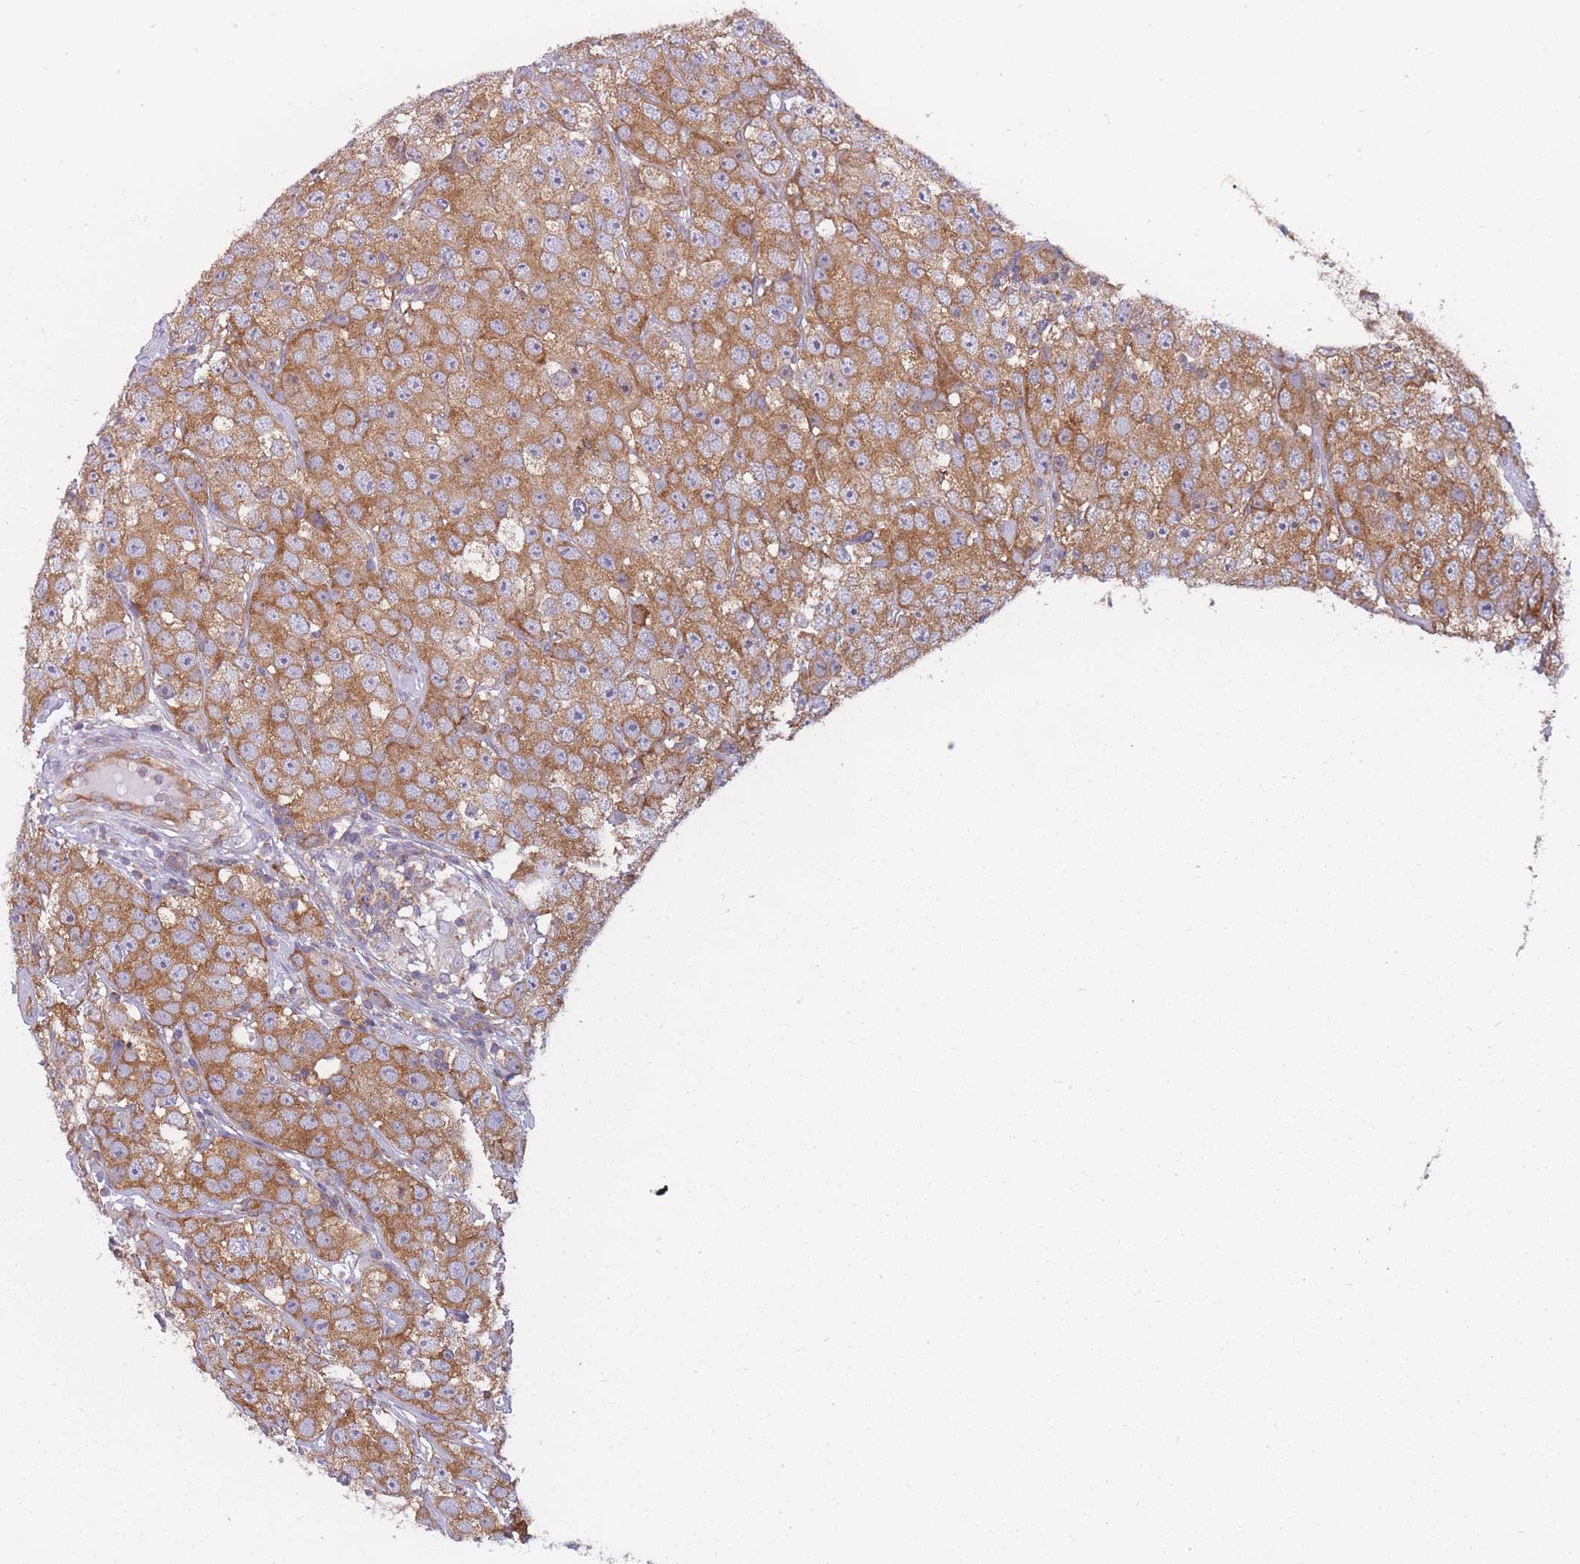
{"staining": {"intensity": "moderate", "quantity": ">75%", "location": "cytoplasmic/membranous"}, "tissue": "testis cancer", "cell_type": "Tumor cells", "image_type": "cancer", "snomed": [{"axis": "morphology", "description": "Seminoma, NOS"}, {"axis": "topography", "description": "Testis"}], "caption": "Immunohistochemistry image of neoplastic tissue: testis cancer (seminoma) stained using IHC reveals medium levels of moderate protein expression localized specifically in the cytoplasmic/membranous of tumor cells, appearing as a cytoplasmic/membranous brown color.", "gene": "CCDC124", "patient": {"sex": "male", "age": 28}}